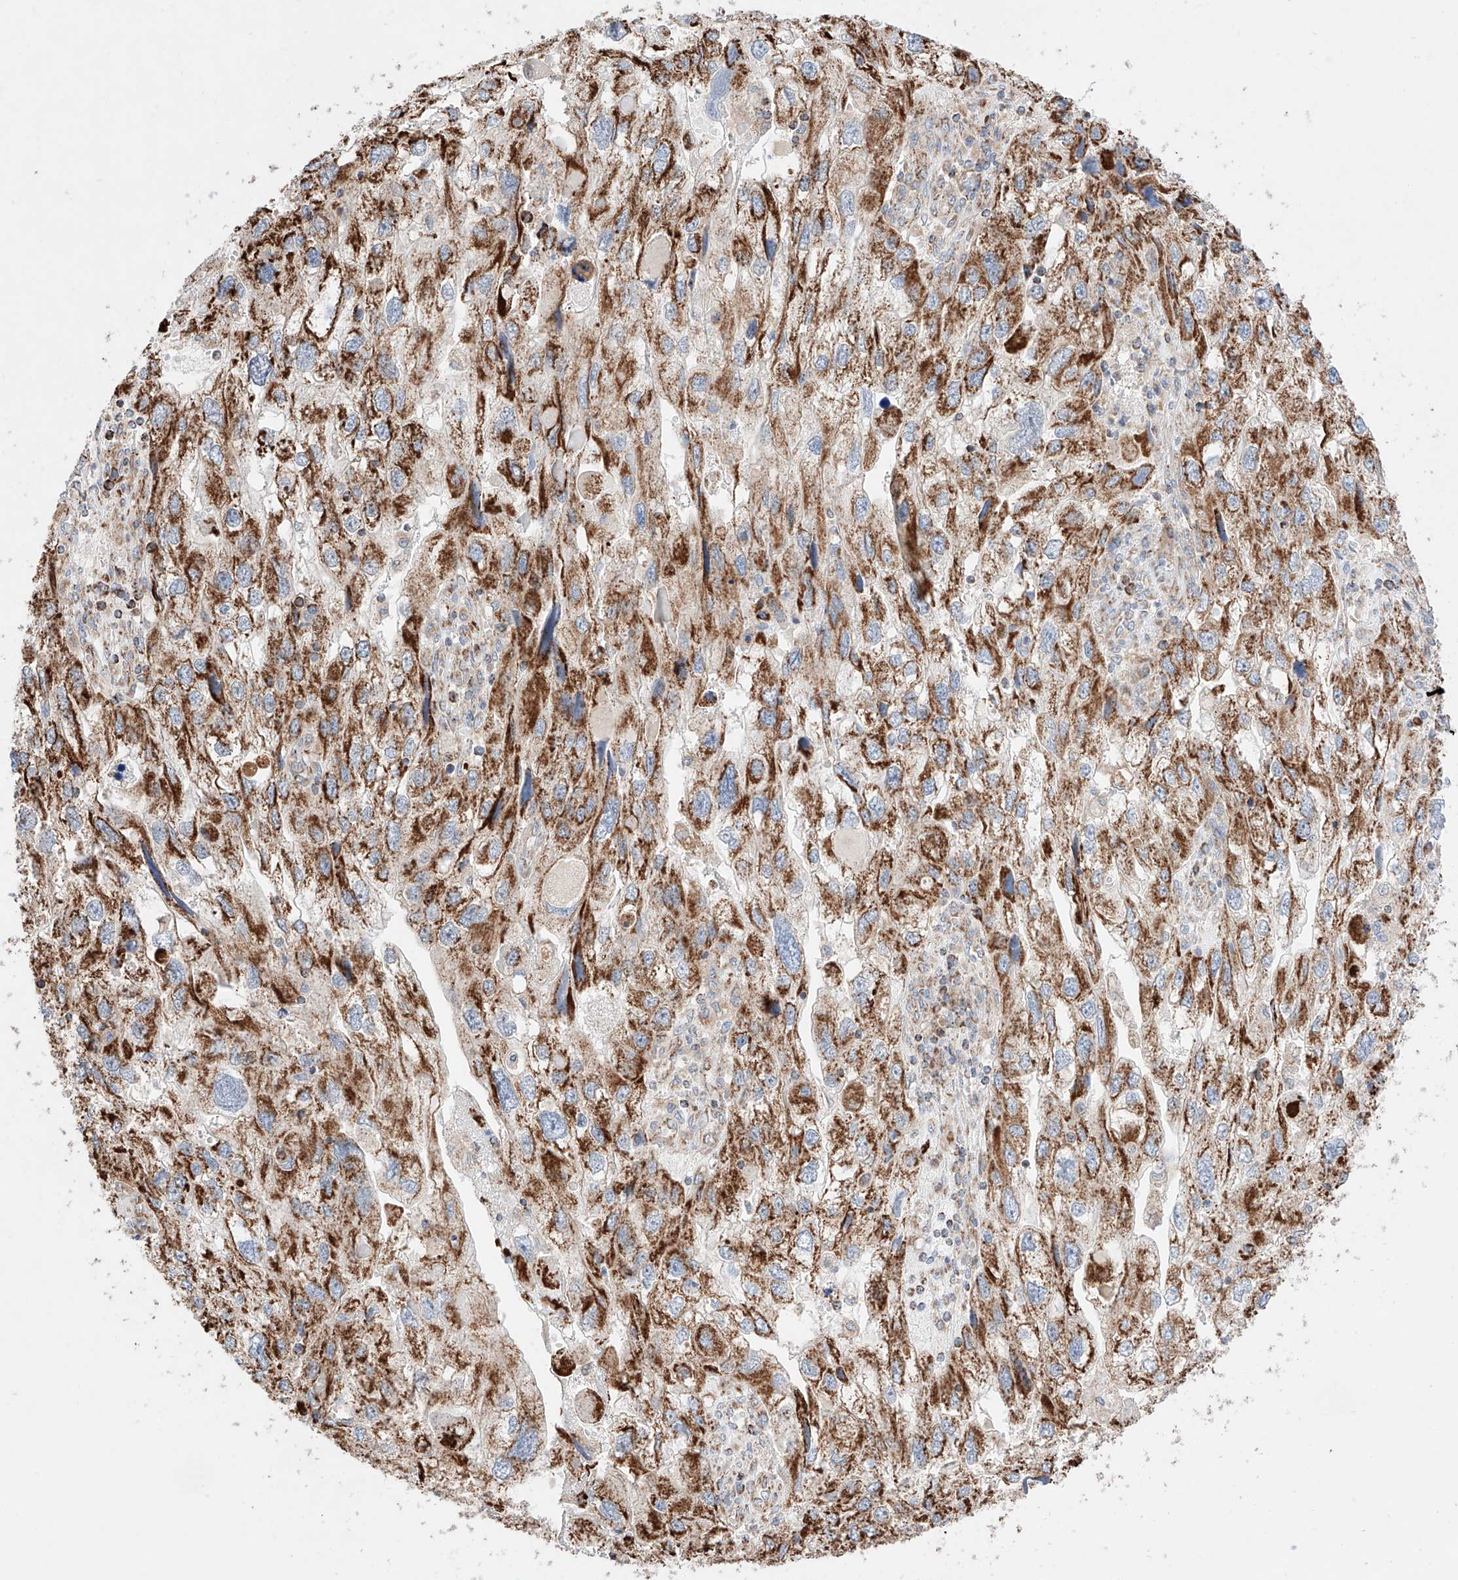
{"staining": {"intensity": "strong", "quantity": ">75%", "location": "cytoplasmic/membranous"}, "tissue": "endometrial cancer", "cell_type": "Tumor cells", "image_type": "cancer", "snomed": [{"axis": "morphology", "description": "Adenocarcinoma, NOS"}, {"axis": "topography", "description": "Endometrium"}], "caption": "High-power microscopy captured an immunohistochemistry (IHC) image of endometrial cancer (adenocarcinoma), revealing strong cytoplasmic/membranous expression in approximately >75% of tumor cells.", "gene": "KTI12", "patient": {"sex": "female", "age": 49}}